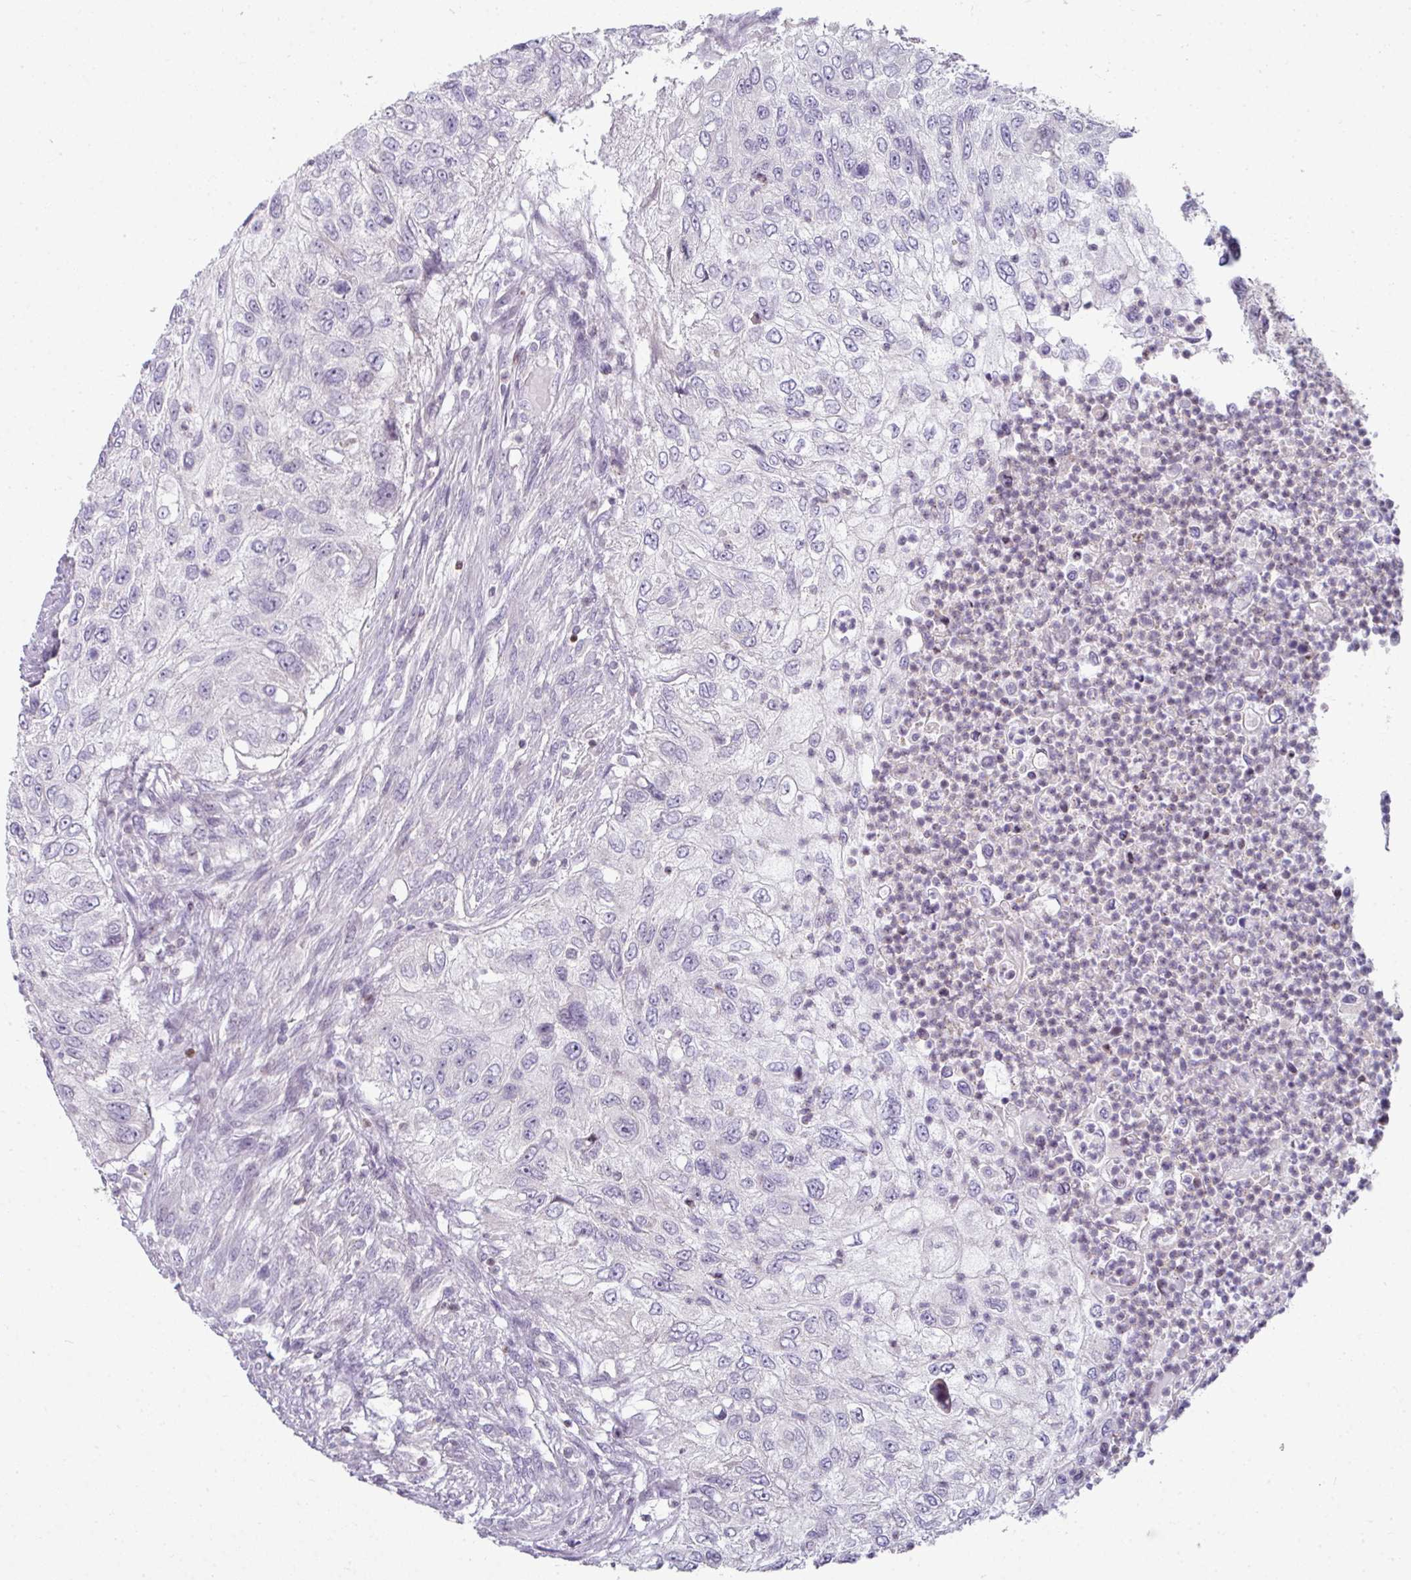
{"staining": {"intensity": "negative", "quantity": "none", "location": "none"}, "tissue": "urothelial cancer", "cell_type": "Tumor cells", "image_type": "cancer", "snomed": [{"axis": "morphology", "description": "Urothelial carcinoma, High grade"}, {"axis": "topography", "description": "Urinary bladder"}], "caption": "High magnification brightfield microscopy of urothelial carcinoma (high-grade) stained with DAB (brown) and counterstained with hematoxylin (blue): tumor cells show no significant expression.", "gene": "STAT5A", "patient": {"sex": "female", "age": 60}}